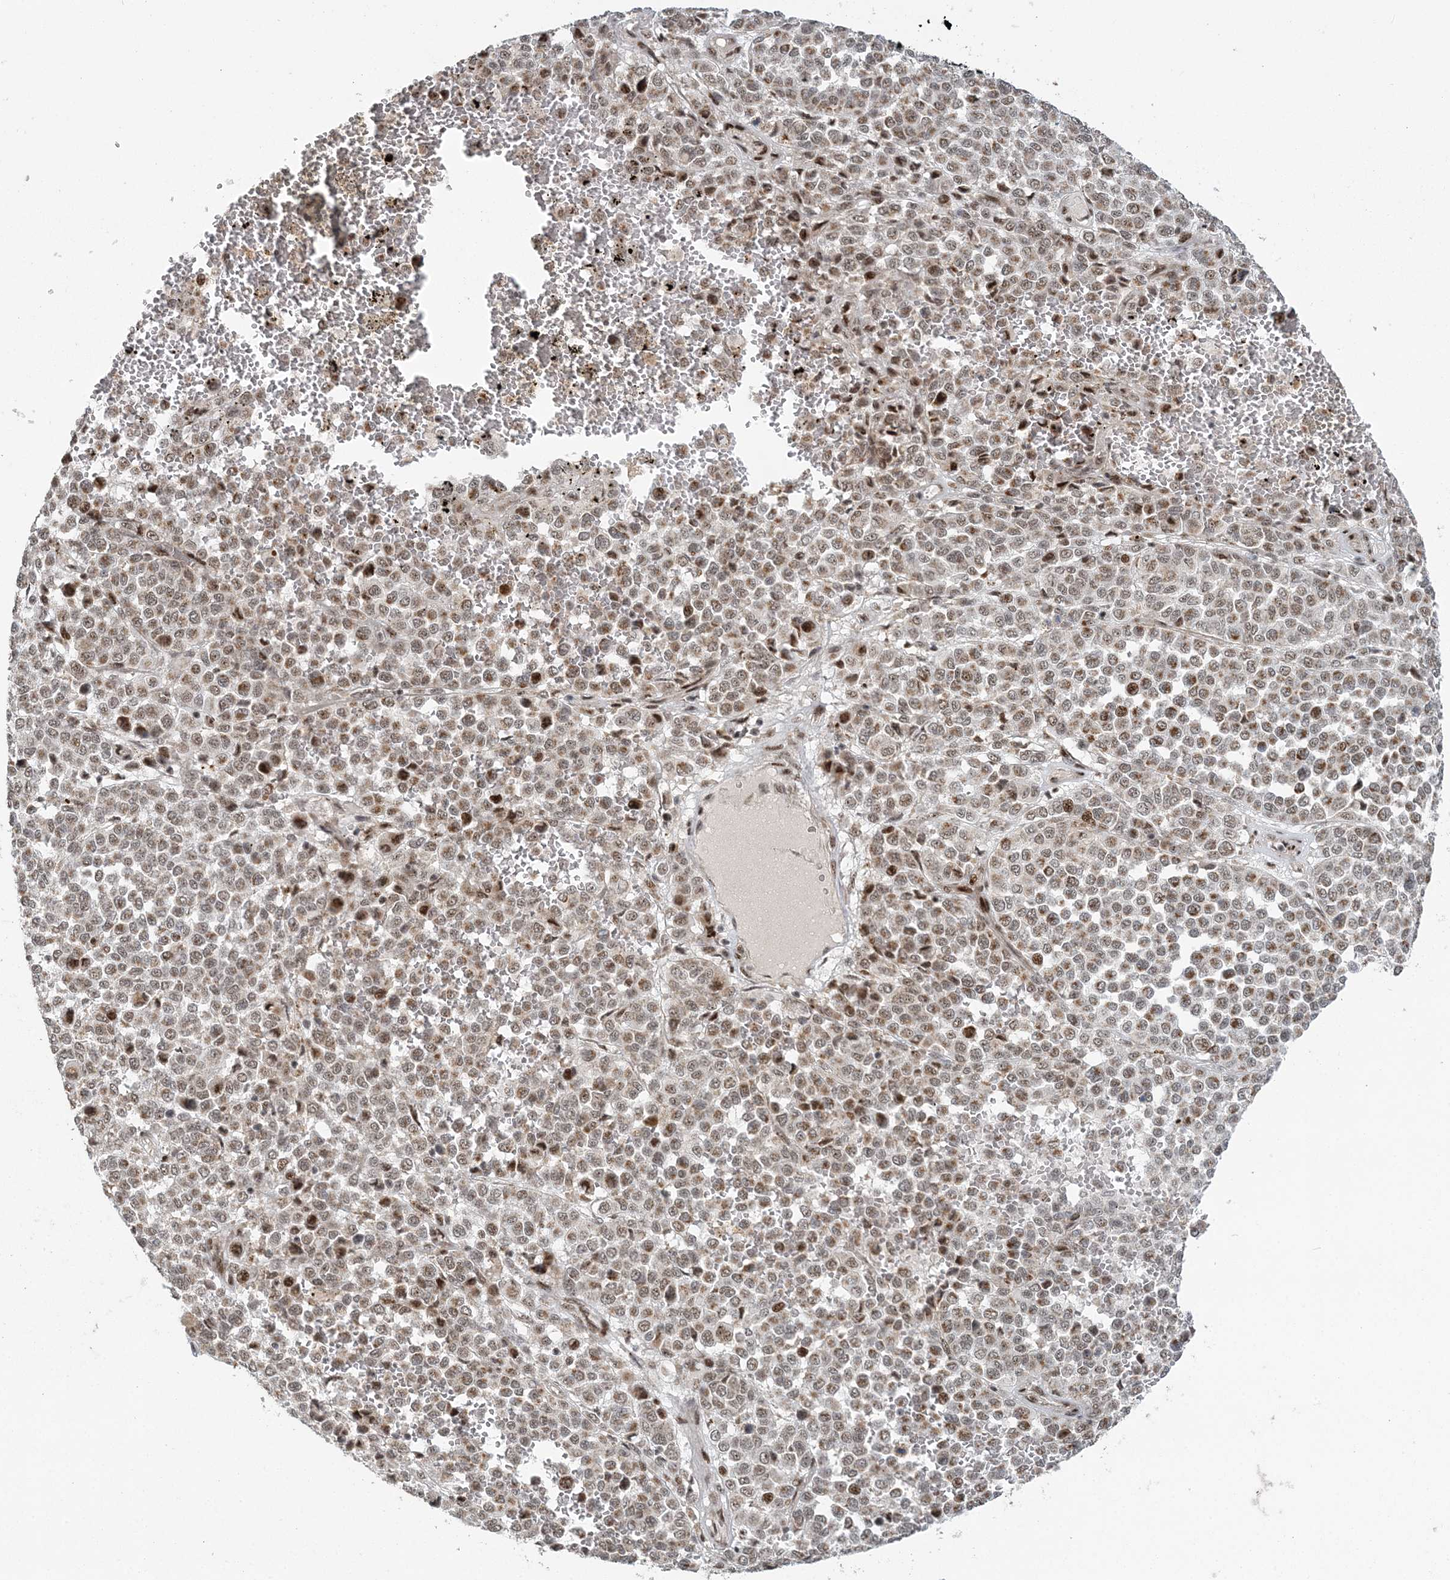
{"staining": {"intensity": "moderate", "quantity": ">75%", "location": "cytoplasmic/membranous,nuclear"}, "tissue": "melanoma", "cell_type": "Tumor cells", "image_type": "cancer", "snomed": [{"axis": "morphology", "description": "Malignant melanoma, Metastatic site"}, {"axis": "topography", "description": "Pancreas"}], "caption": "Moderate cytoplasmic/membranous and nuclear expression for a protein is seen in about >75% of tumor cells of malignant melanoma (metastatic site) using immunohistochemistry.", "gene": "CWC22", "patient": {"sex": "female", "age": 30}}